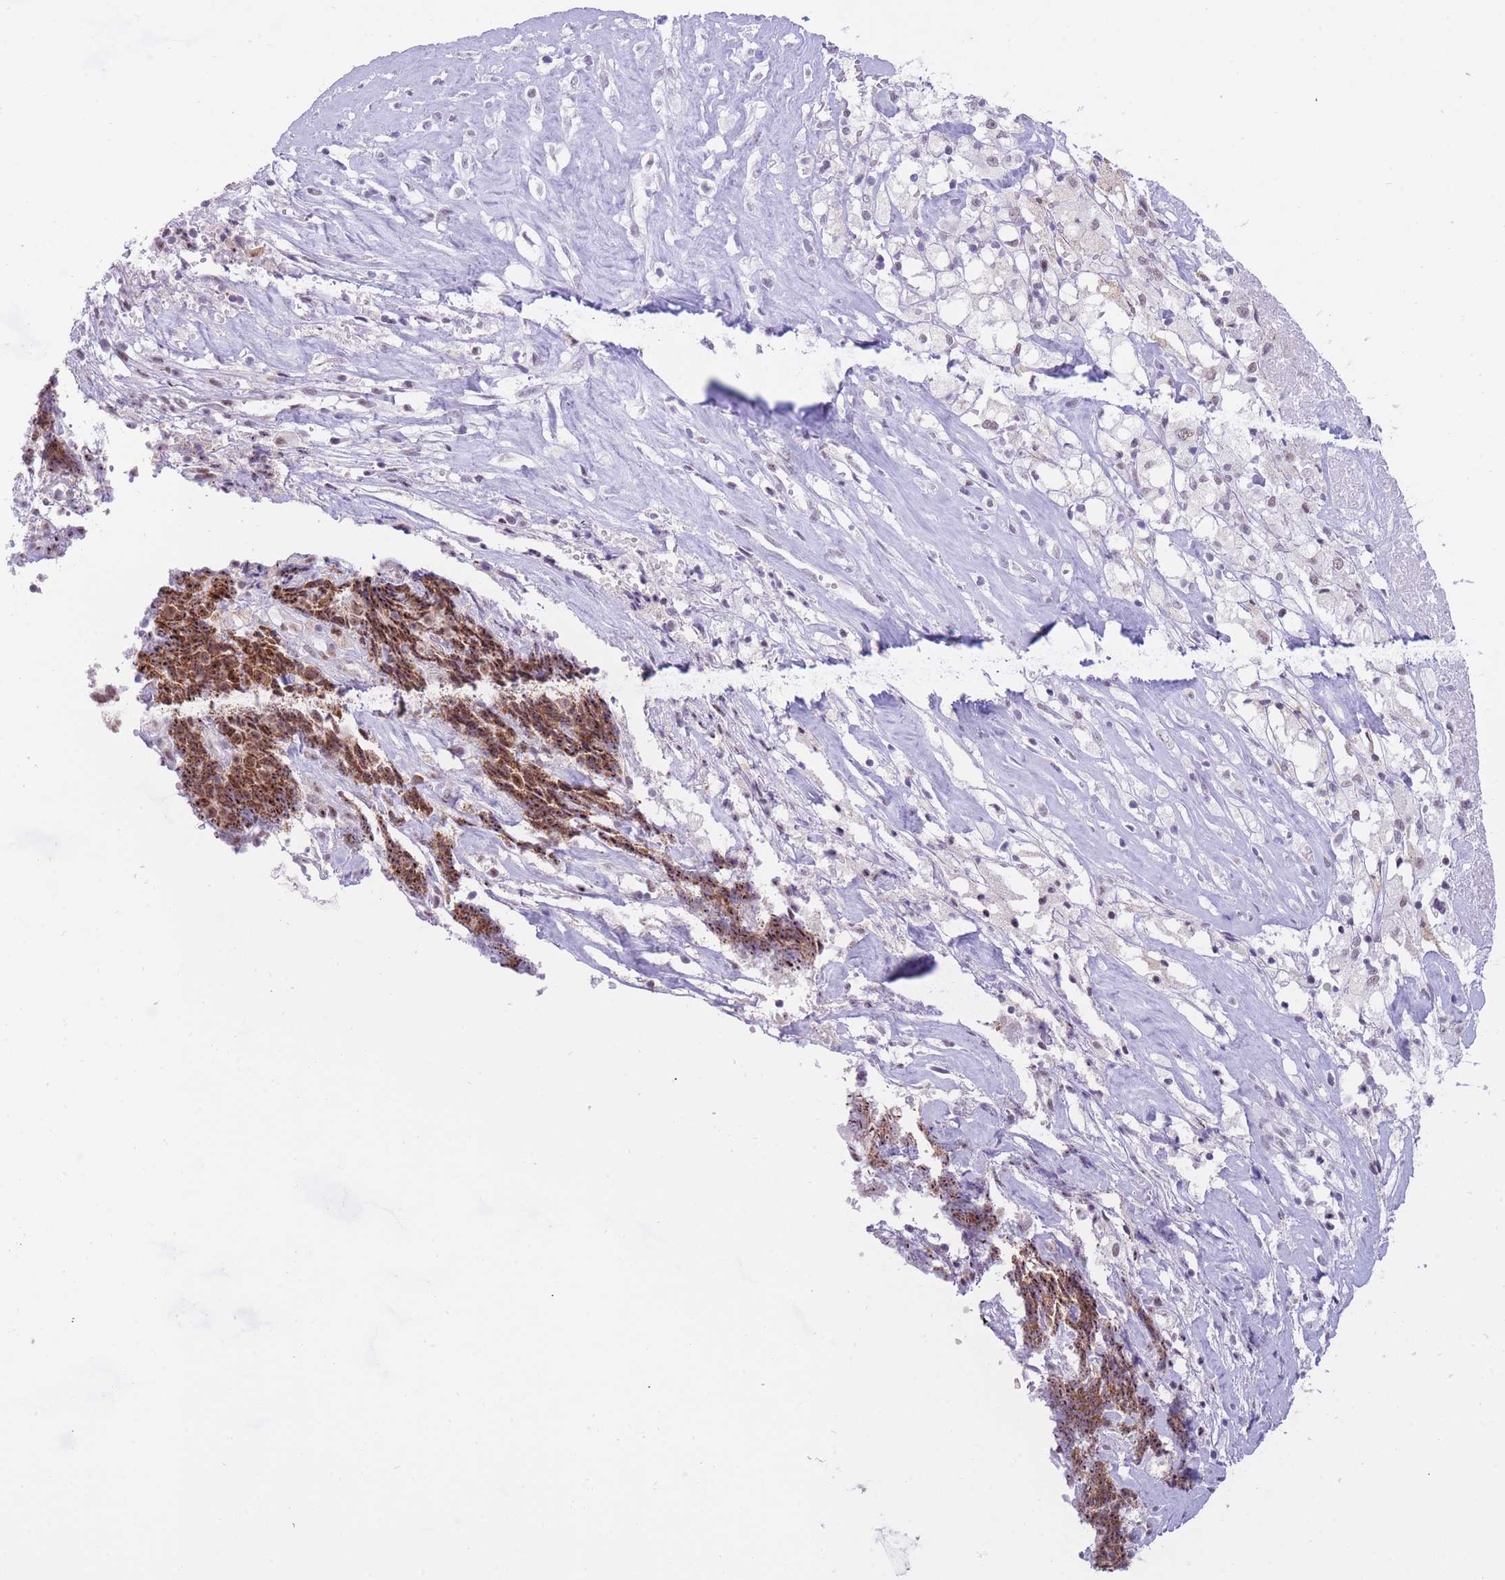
{"staining": {"intensity": "moderate", "quantity": ">75%", "location": "cytoplasmic/membranous,nuclear"}, "tissue": "ovarian cancer", "cell_type": "Tumor cells", "image_type": "cancer", "snomed": [{"axis": "morphology", "description": "Carcinoma, endometroid"}, {"axis": "topography", "description": "Ovary"}], "caption": "Immunohistochemical staining of human ovarian endometroid carcinoma shows moderate cytoplasmic/membranous and nuclear protein staining in approximately >75% of tumor cells.", "gene": "CYP2B6", "patient": {"sex": "female", "age": 42}}